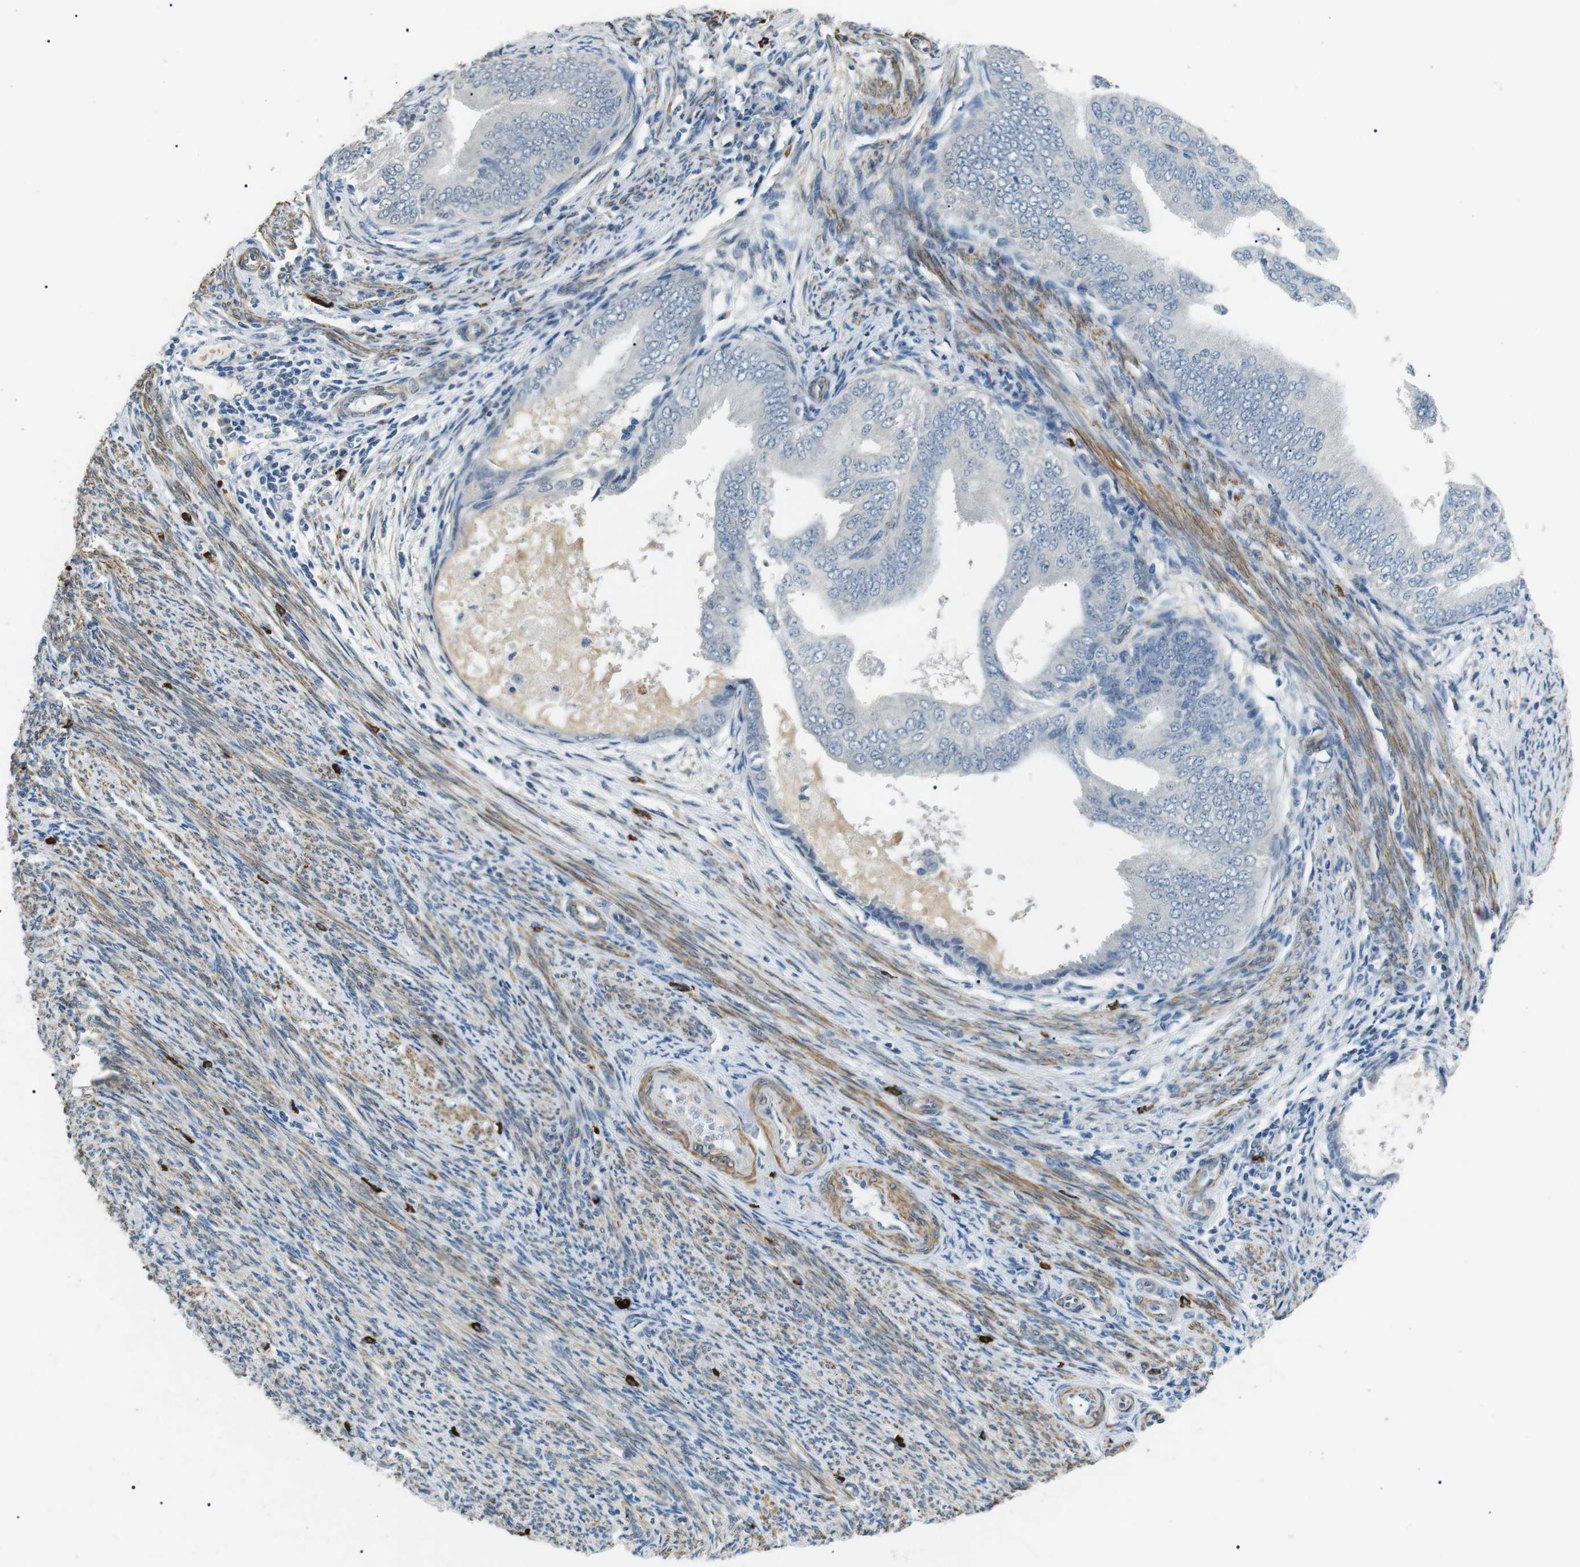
{"staining": {"intensity": "negative", "quantity": "none", "location": "none"}, "tissue": "endometrial cancer", "cell_type": "Tumor cells", "image_type": "cancer", "snomed": [{"axis": "morphology", "description": "Adenocarcinoma, NOS"}, {"axis": "topography", "description": "Endometrium"}], "caption": "Protein analysis of endometrial cancer (adenocarcinoma) shows no significant staining in tumor cells.", "gene": "GZMM", "patient": {"sex": "female", "age": 58}}